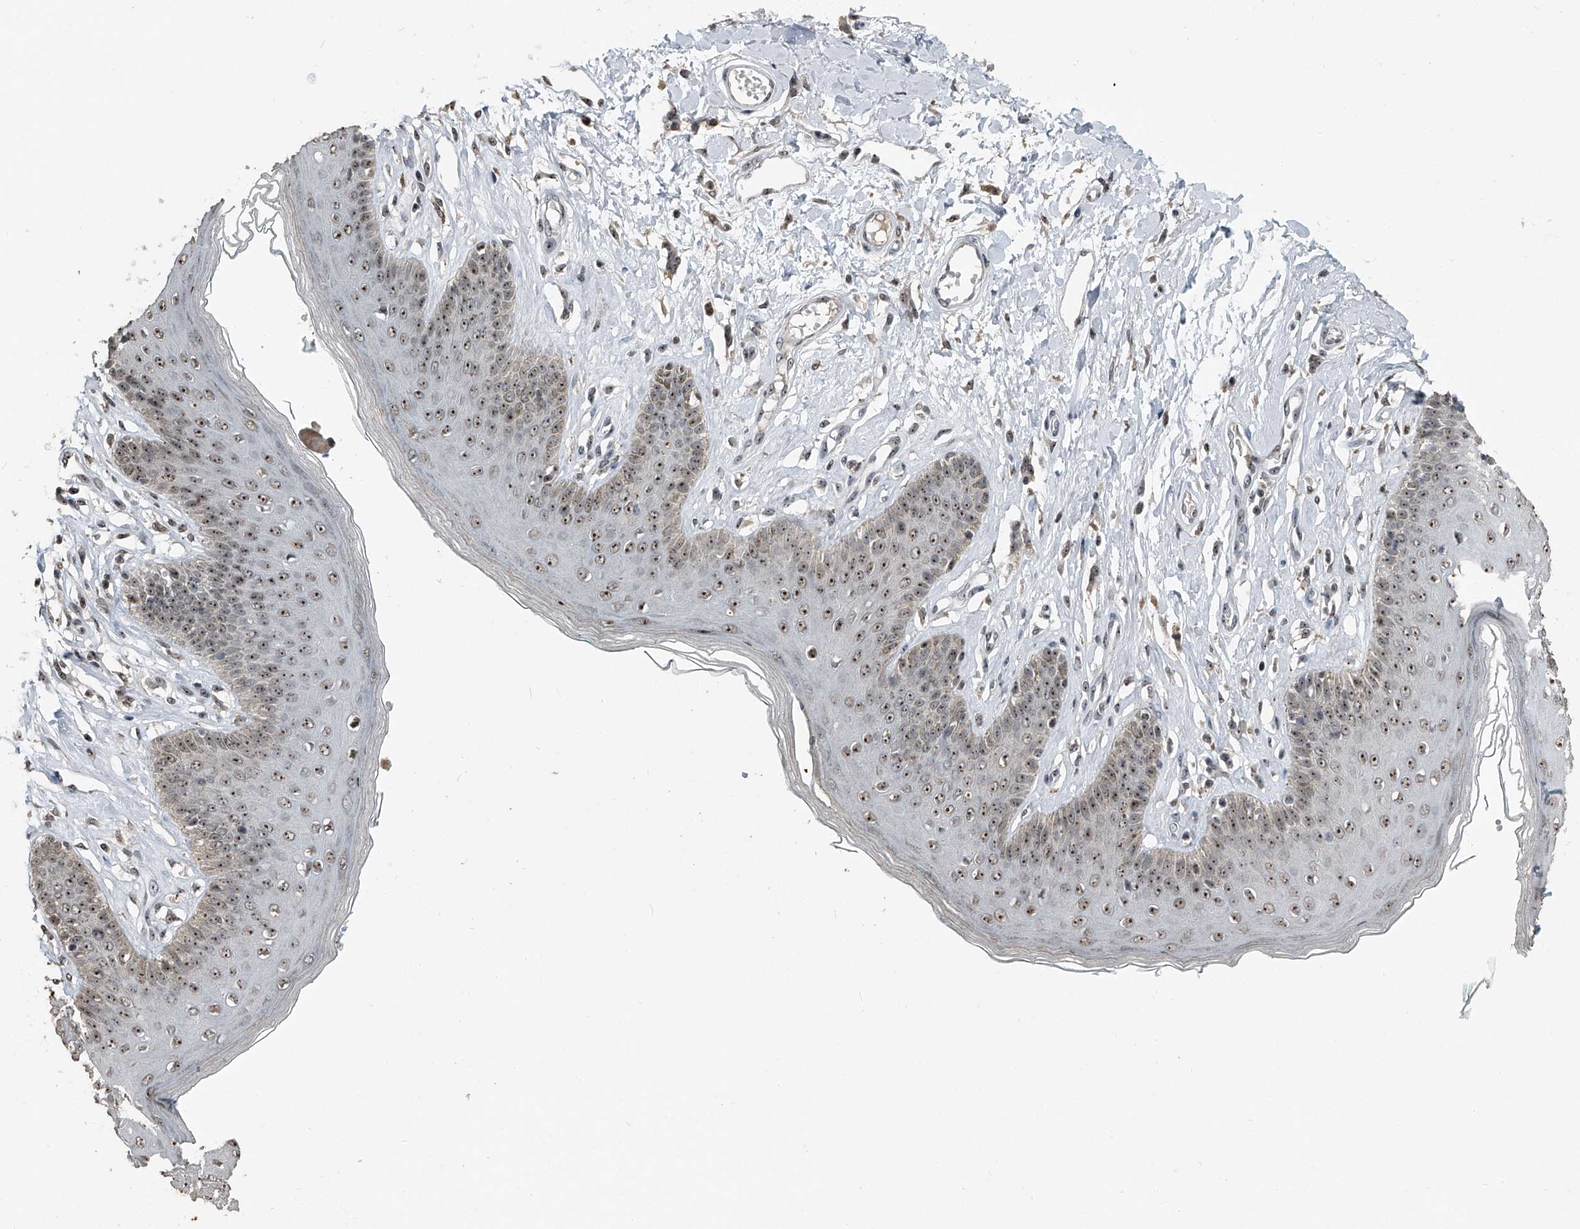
{"staining": {"intensity": "moderate", "quantity": "25%-75%", "location": "nuclear"}, "tissue": "skin", "cell_type": "Epidermal cells", "image_type": "normal", "snomed": [{"axis": "morphology", "description": "Normal tissue, NOS"}, {"axis": "morphology", "description": "Squamous cell carcinoma, NOS"}, {"axis": "topography", "description": "Vulva"}], "caption": "A micrograph showing moderate nuclear positivity in approximately 25%-75% of epidermal cells in unremarkable skin, as visualized by brown immunohistochemical staining.", "gene": "TCOF1", "patient": {"sex": "female", "age": 85}}